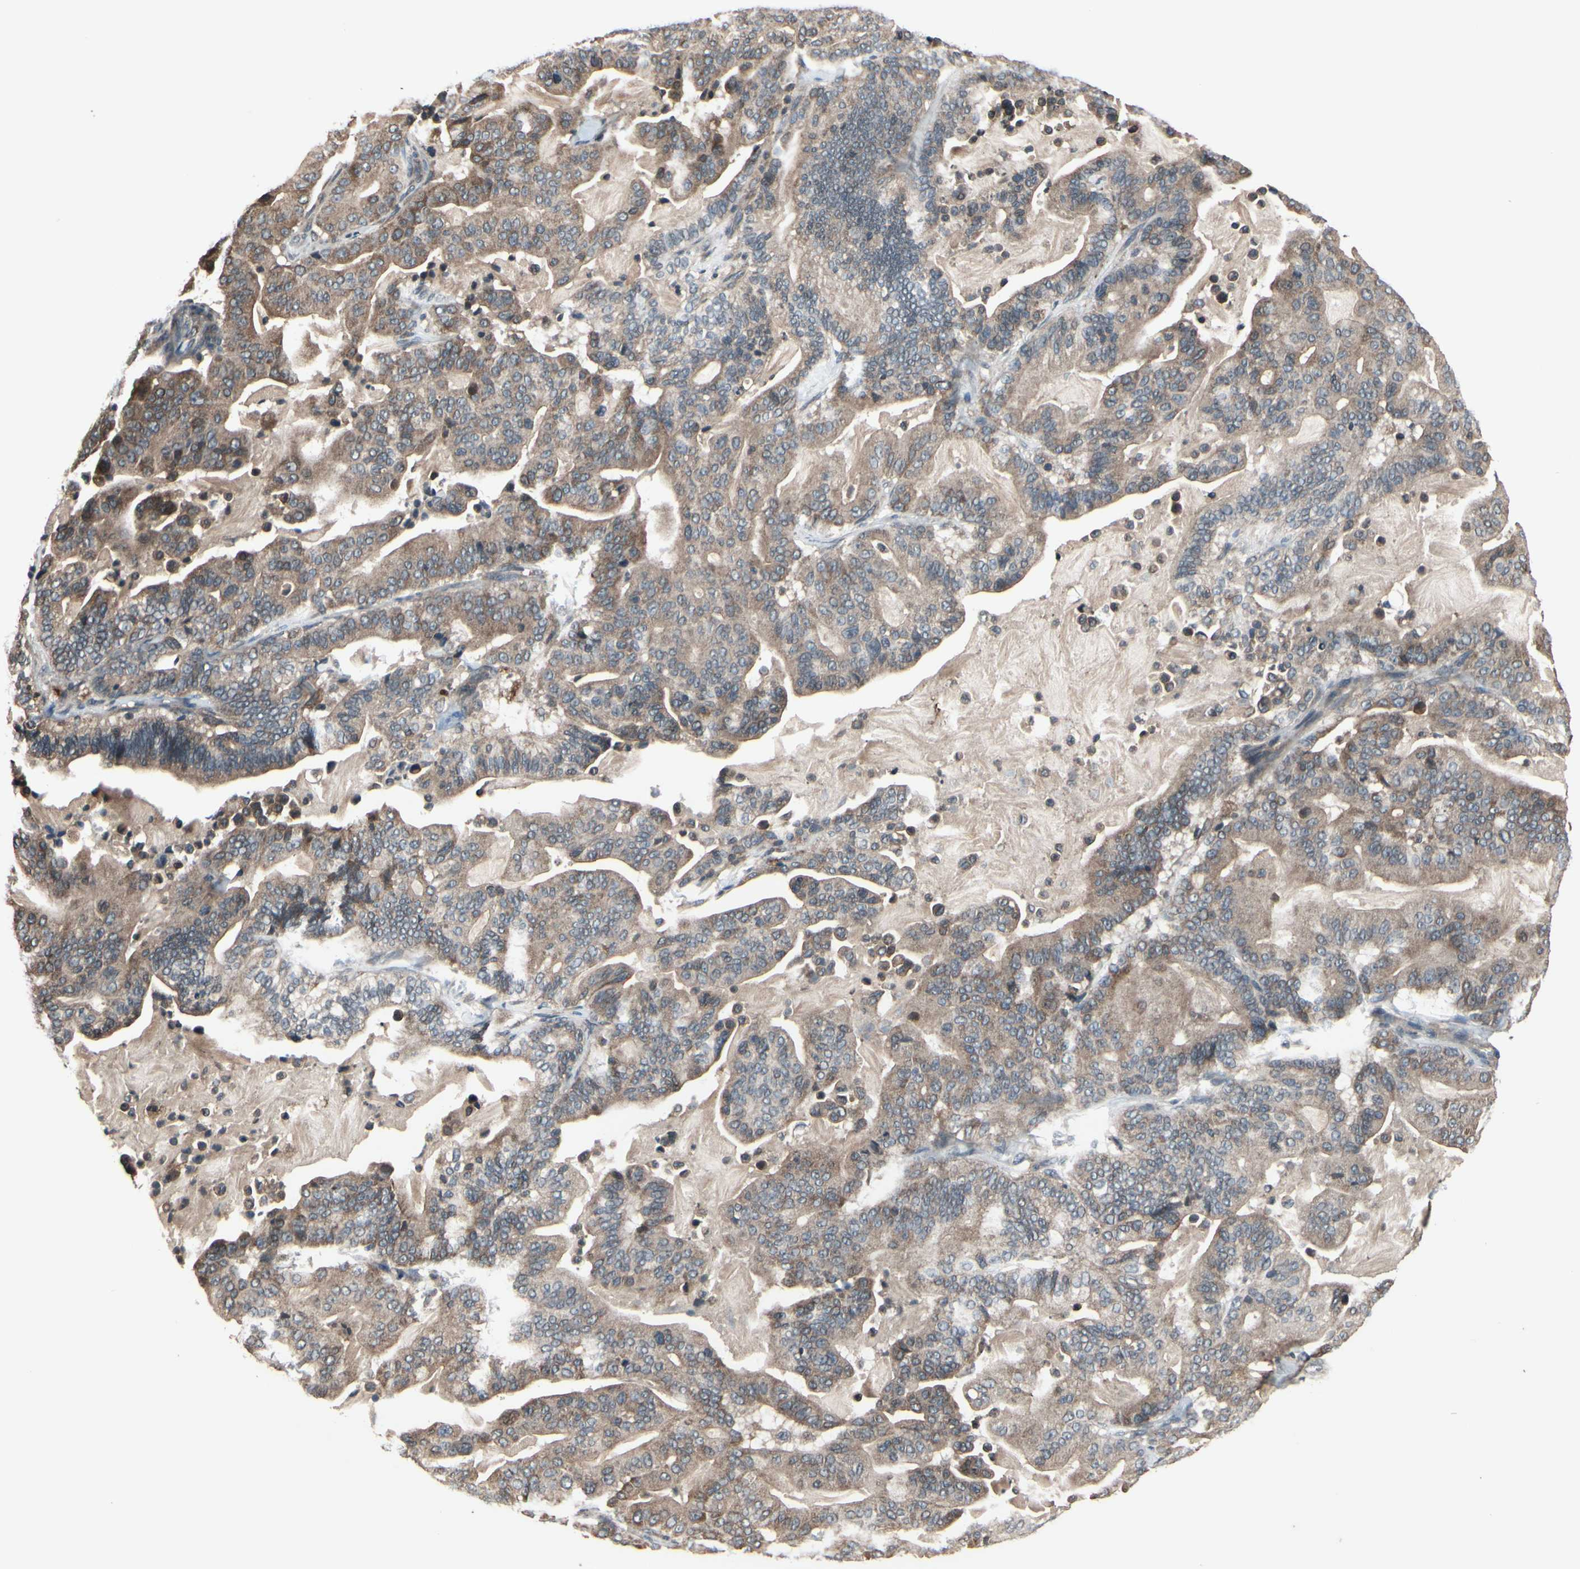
{"staining": {"intensity": "moderate", "quantity": ">75%", "location": "cytoplasmic/membranous"}, "tissue": "pancreatic cancer", "cell_type": "Tumor cells", "image_type": "cancer", "snomed": [{"axis": "morphology", "description": "Adenocarcinoma, NOS"}, {"axis": "topography", "description": "Pancreas"}], "caption": "Protein analysis of pancreatic cancer (adenocarcinoma) tissue shows moderate cytoplasmic/membranous staining in approximately >75% of tumor cells.", "gene": "MBTPS2", "patient": {"sex": "male", "age": 63}}